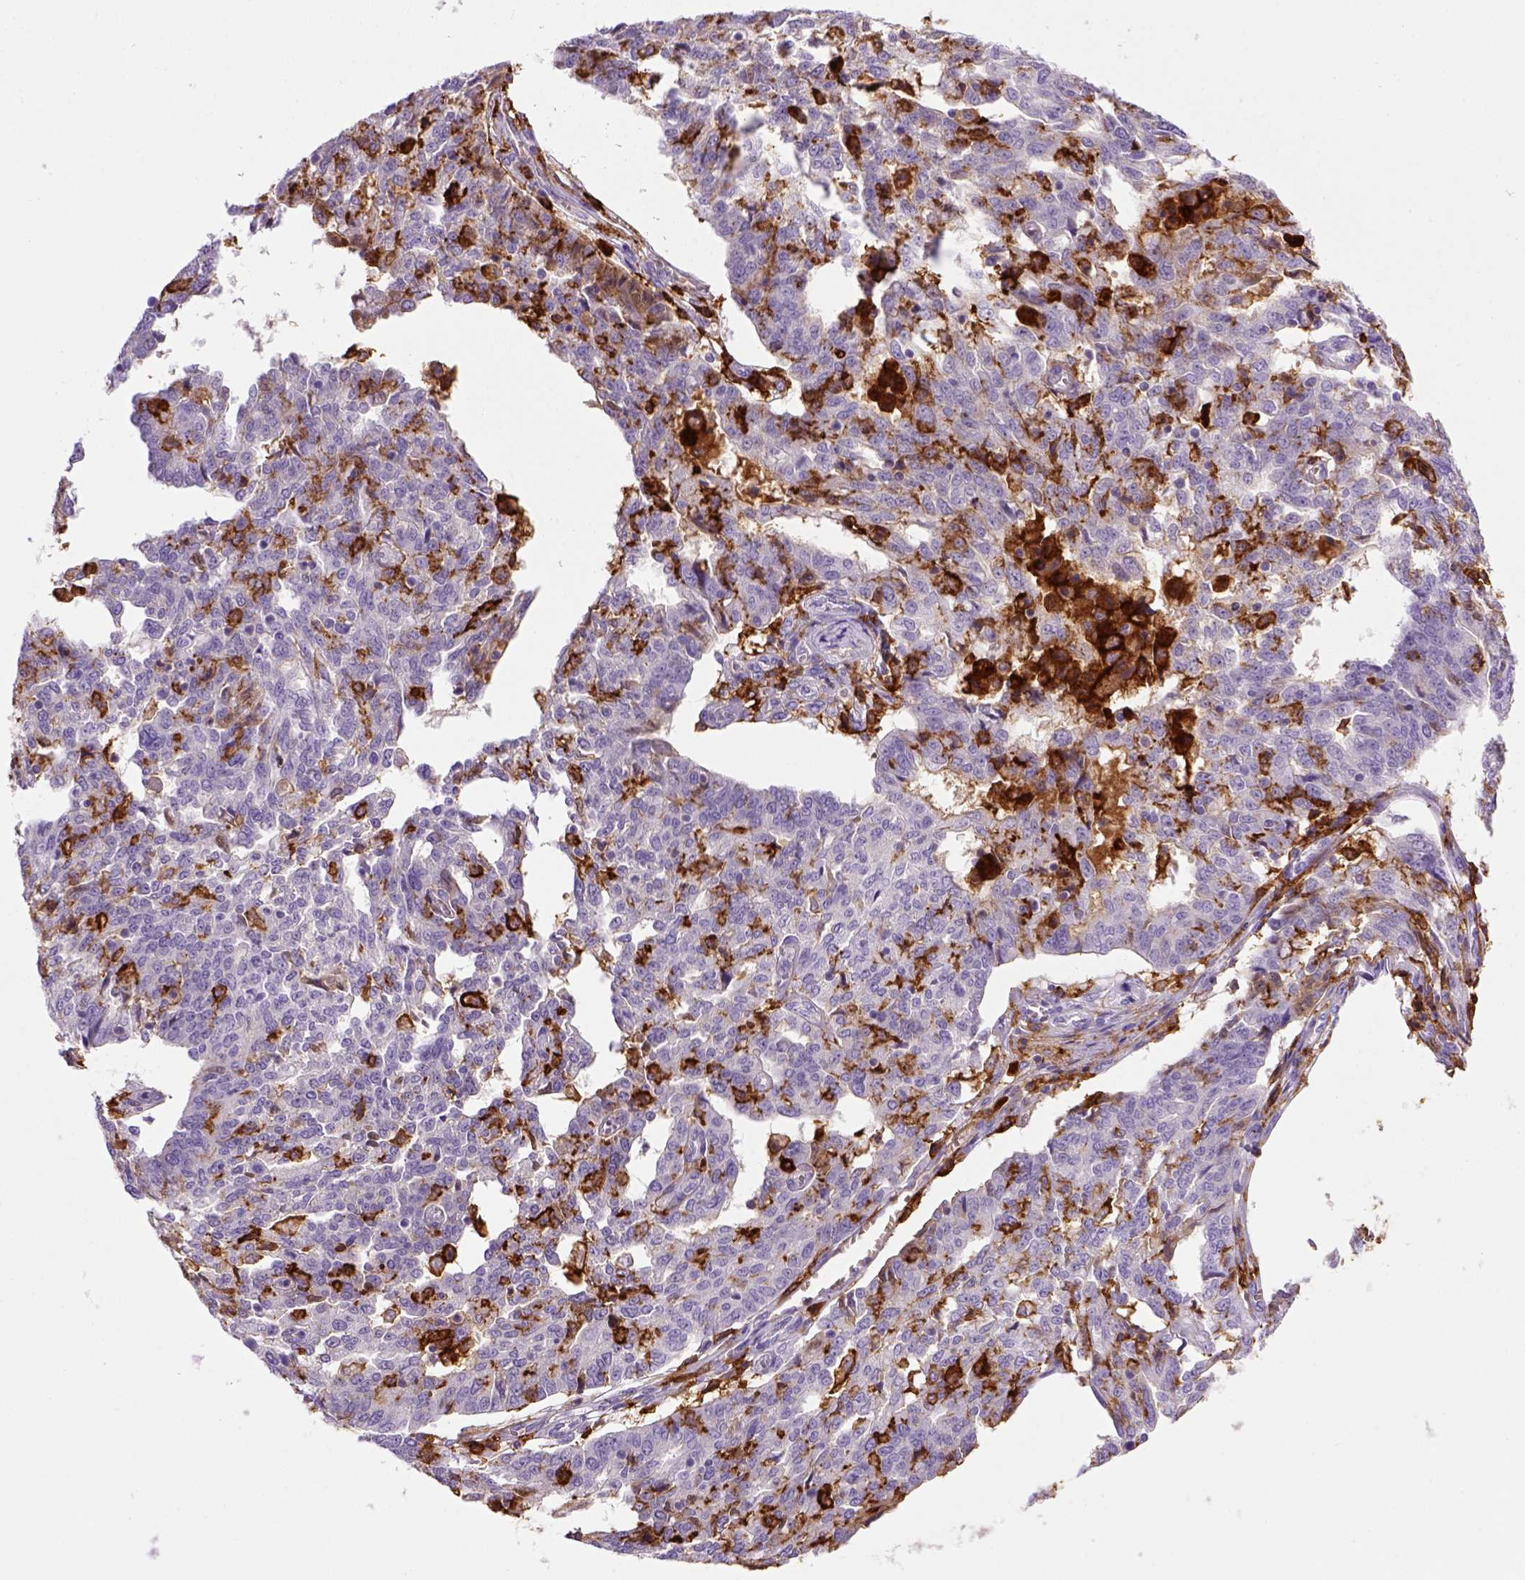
{"staining": {"intensity": "negative", "quantity": "none", "location": "none"}, "tissue": "ovarian cancer", "cell_type": "Tumor cells", "image_type": "cancer", "snomed": [{"axis": "morphology", "description": "Cystadenocarcinoma, serous, NOS"}, {"axis": "topography", "description": "Ovary"}], "caption": "Protein analysis of serous cystadenocarcinoma (ovarian) displays no significant staining in tumor cells.", "gene": "CD14", "patient": {"sex": "female", "age": 67}}